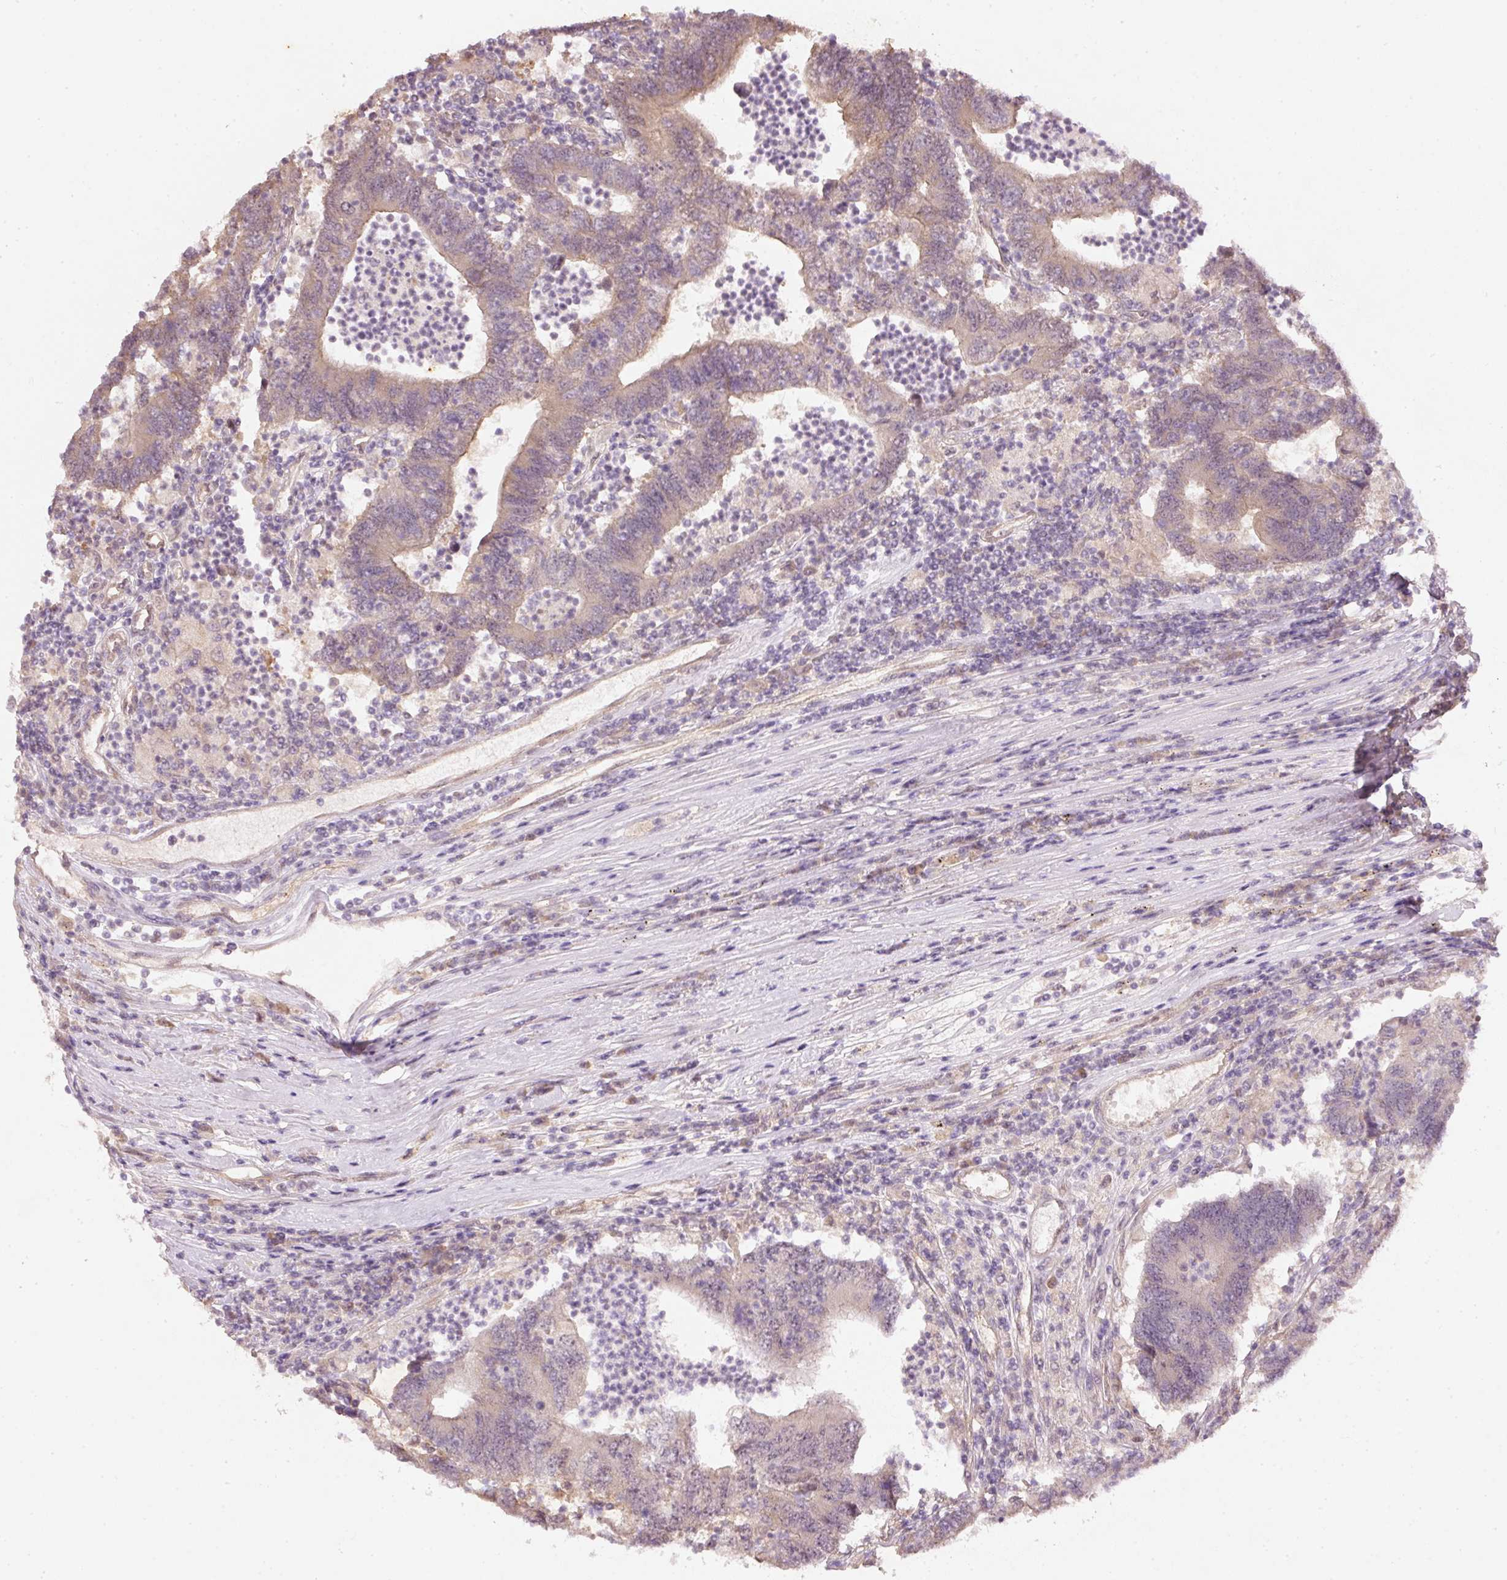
{"staining": {"intensity": "weak", "quantity": ">75%", "location": "cytoplasmic/membranous"}, "tissue": "colorectal cancer", "cell_type": "Tumor cells", "image_type": "cancer", "snomed": [{"axis": "morphology", "description": "Adenocarcinoma, NOS"}, {"axis": "topography", "description": "Colon"}], "caption": "Protein expression analysis of colorectal cancer demonstrates weak cytoplasmic/membranous expression in approximately >75% of tumor cells.", "gene": "RGL2", "patient": {"sex": "female", "age": 48}}